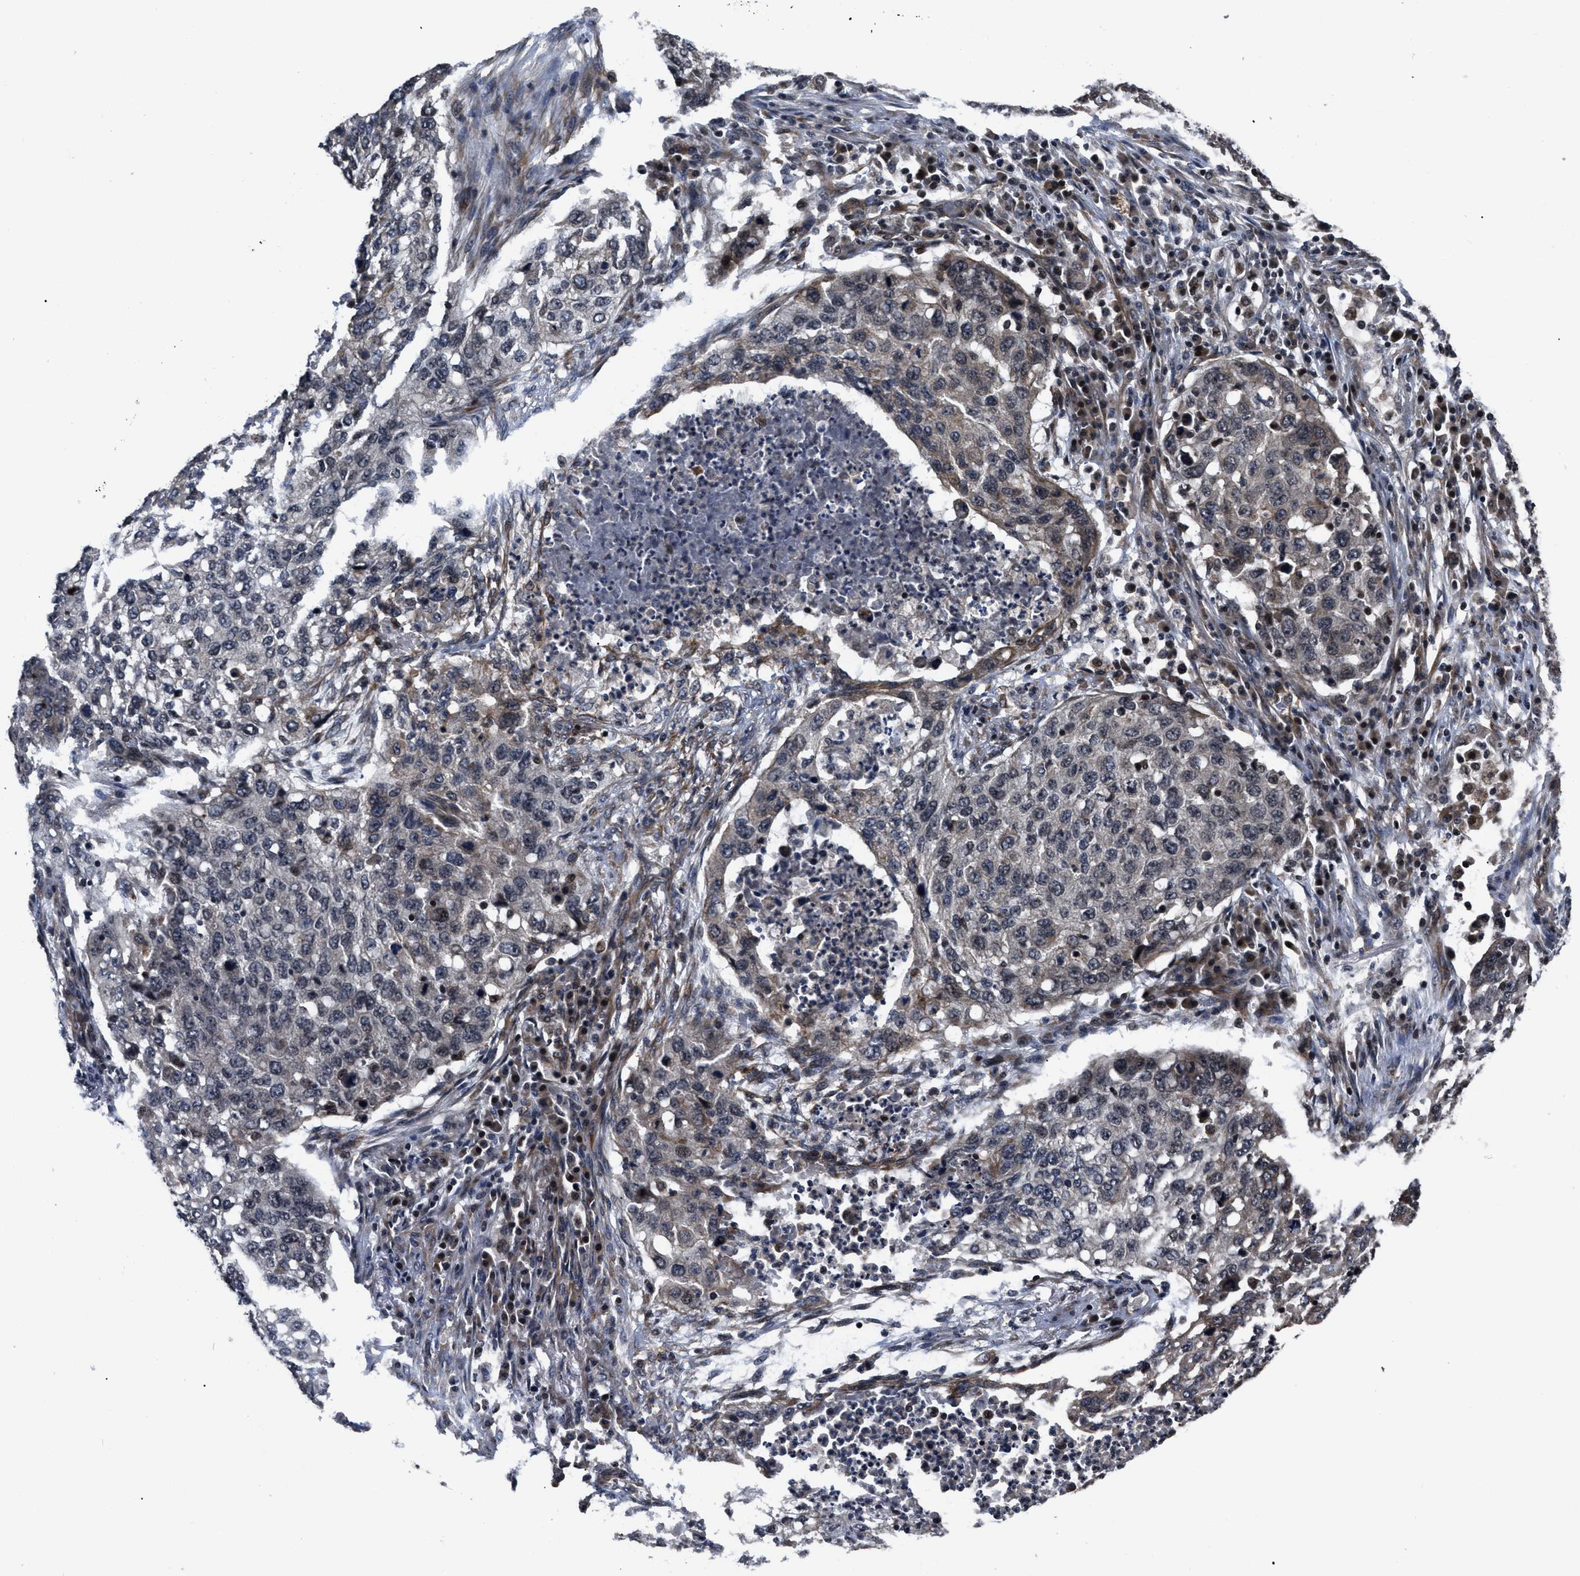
{"staining": {"intensity": "weak", "quantity": "<25%", "location": "cytoplasmic/membranous"}, "tissue": "lung cancer", "cell_type": "Tumor cells", "image_type": "cancer", "snomed": [{"axis": "morphology", "description": "Squamous cell carcinoma, NOS"}, {"axis": "topography", "description": "Lung"}], "caption": "High magnification brightfield microscopy of lung squamous cell carcinoma stained with DAB (brown) and counterstained with hematoxylin (blue): tumor cells show no significant staining. Nuclei are stained in blue.", "gene": "DNAJC14", "patient": {"sex": "female", "age": 63}}